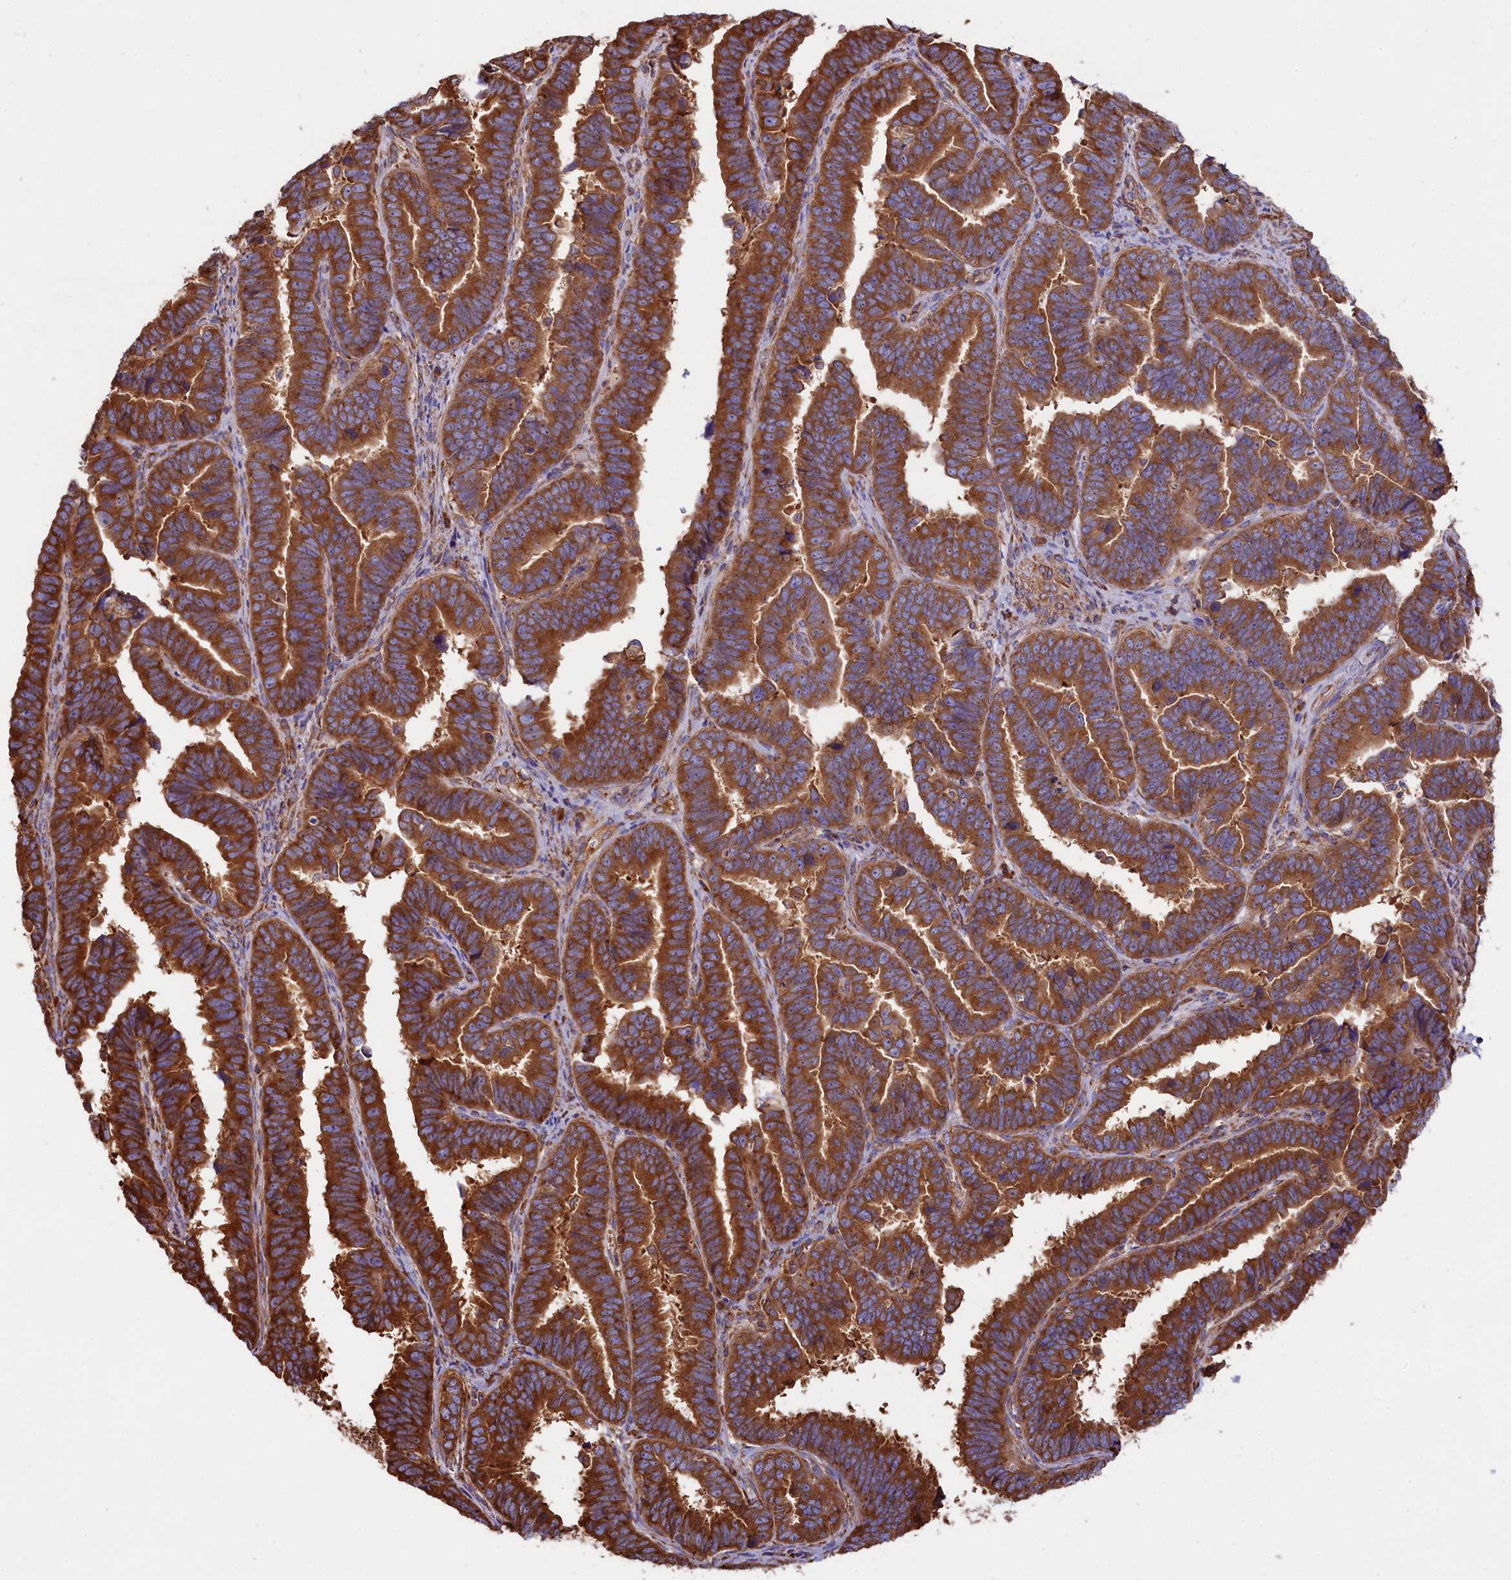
{"staining": {"intensity": "strong", "quantity": ">75%", "location": "cytoplasmic/membranous"}, "tissue": "endometrial cancer", "cell_type": "Tumor cells", "image_type": "cancer", "snomed": [{"axis": "morphology", "description": "Adenocarcinoma, NOS"}, {"axis": "topography", "description": "Endometrium"}], "caption": "A high-resolution photomicrograph shows IHC staining of endometrial adenocarcinoma, which reveals strong cytoplasmic/membranous expression in approximately >75% of tumor cells. Using DAB (brown) and hematoxylin (blue) stains, captured at high magnification using brightfield microscopy.", "gene": "GYS1", "patient": {"sex": "female", "age": 75}}